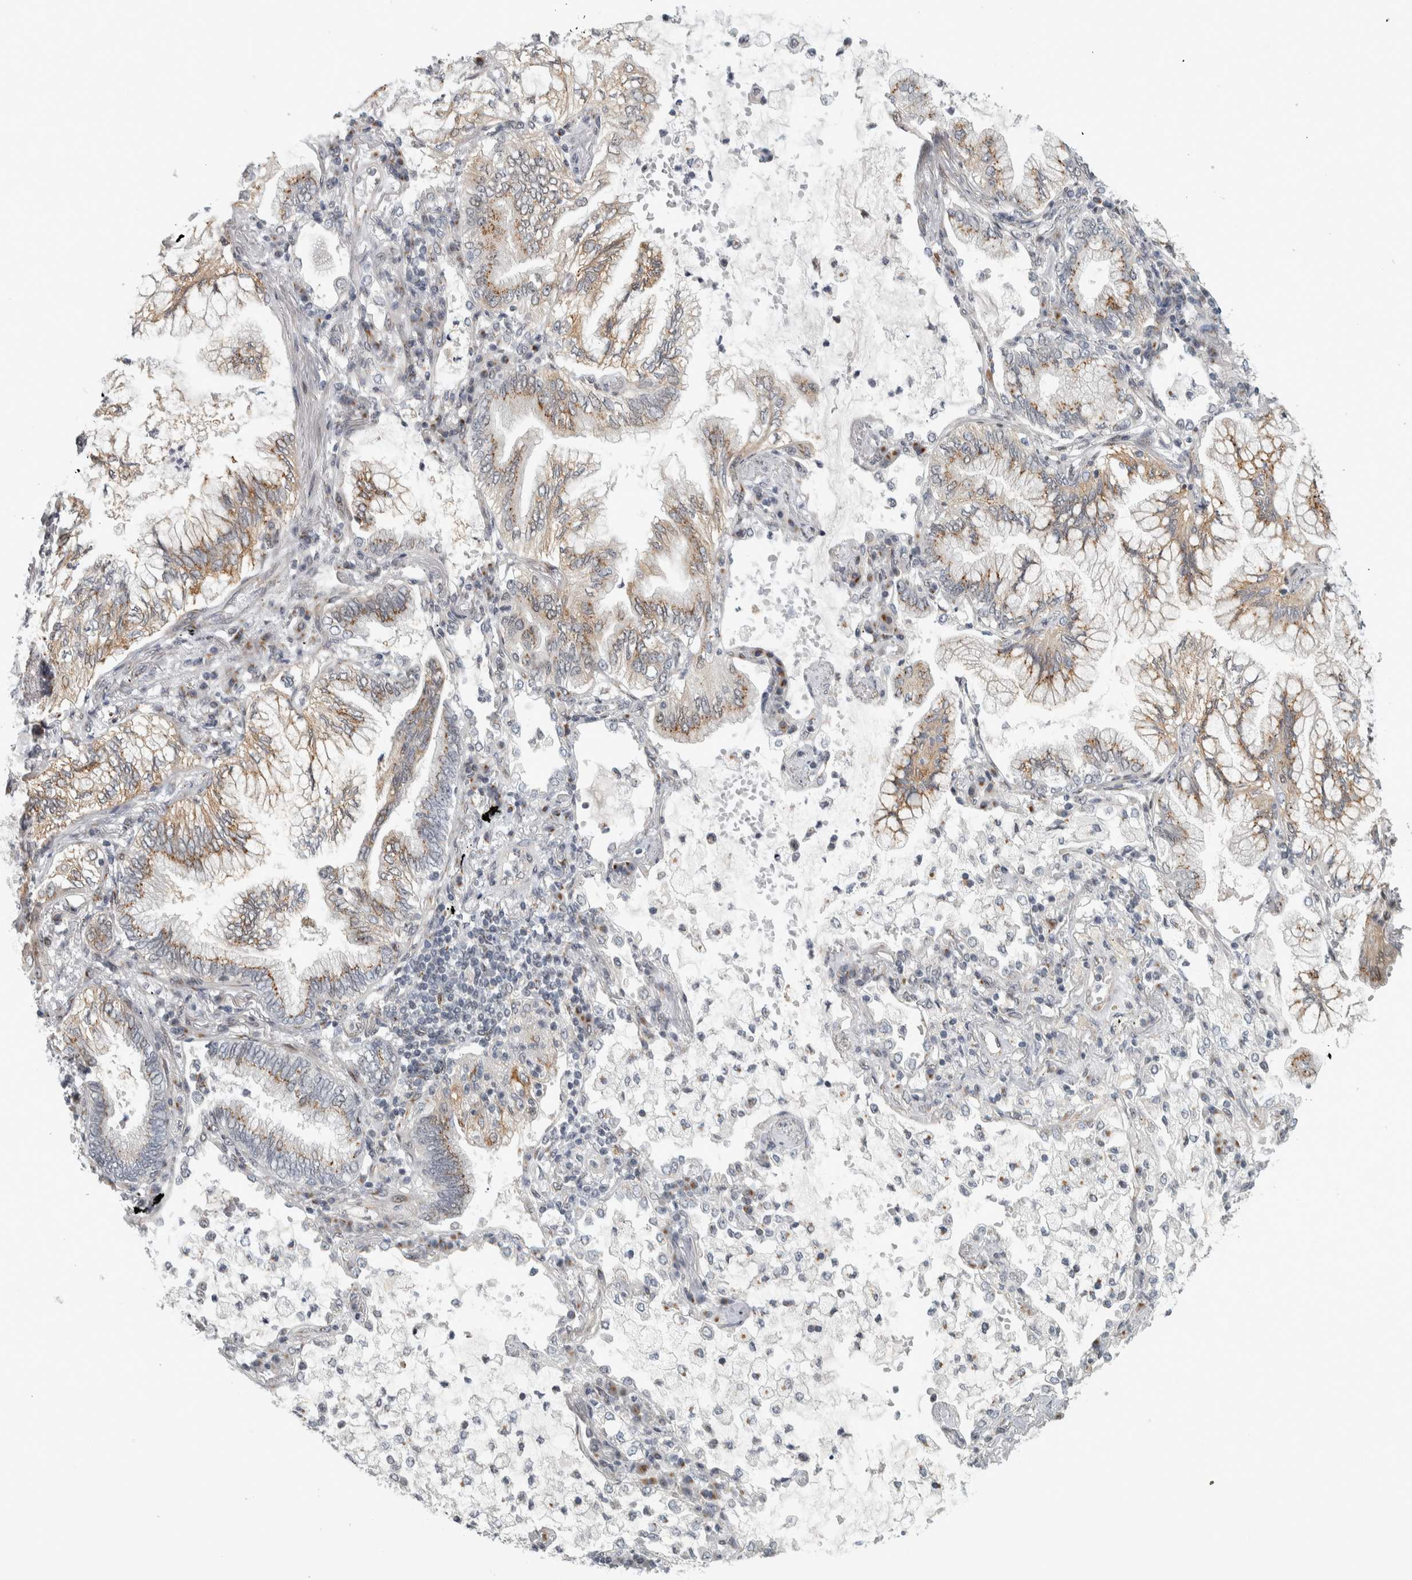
{"staining": {"intensity": "weak", "quantity": ">75%", "location": "cytoplasmic/membranous"}, "tissue": "lung cancer", "cell_type": "Tumor cells", "image_type": "cancer", "snomed": [{"axis": "morphology", "description": "Adenocarcinoma, NOS"}, {"axis": "topography", "description": "Lung"}], "caption": "An immunohistochemistry (IHC) micrograph of tumor tissue is shown. Protein staining in brown shows weak cytoplasmic/membranous positivity in lung adenocarcinoma within tumor cells.", "gene": "ZMYND8", "patient": {"sex": "female", "age": 70}}